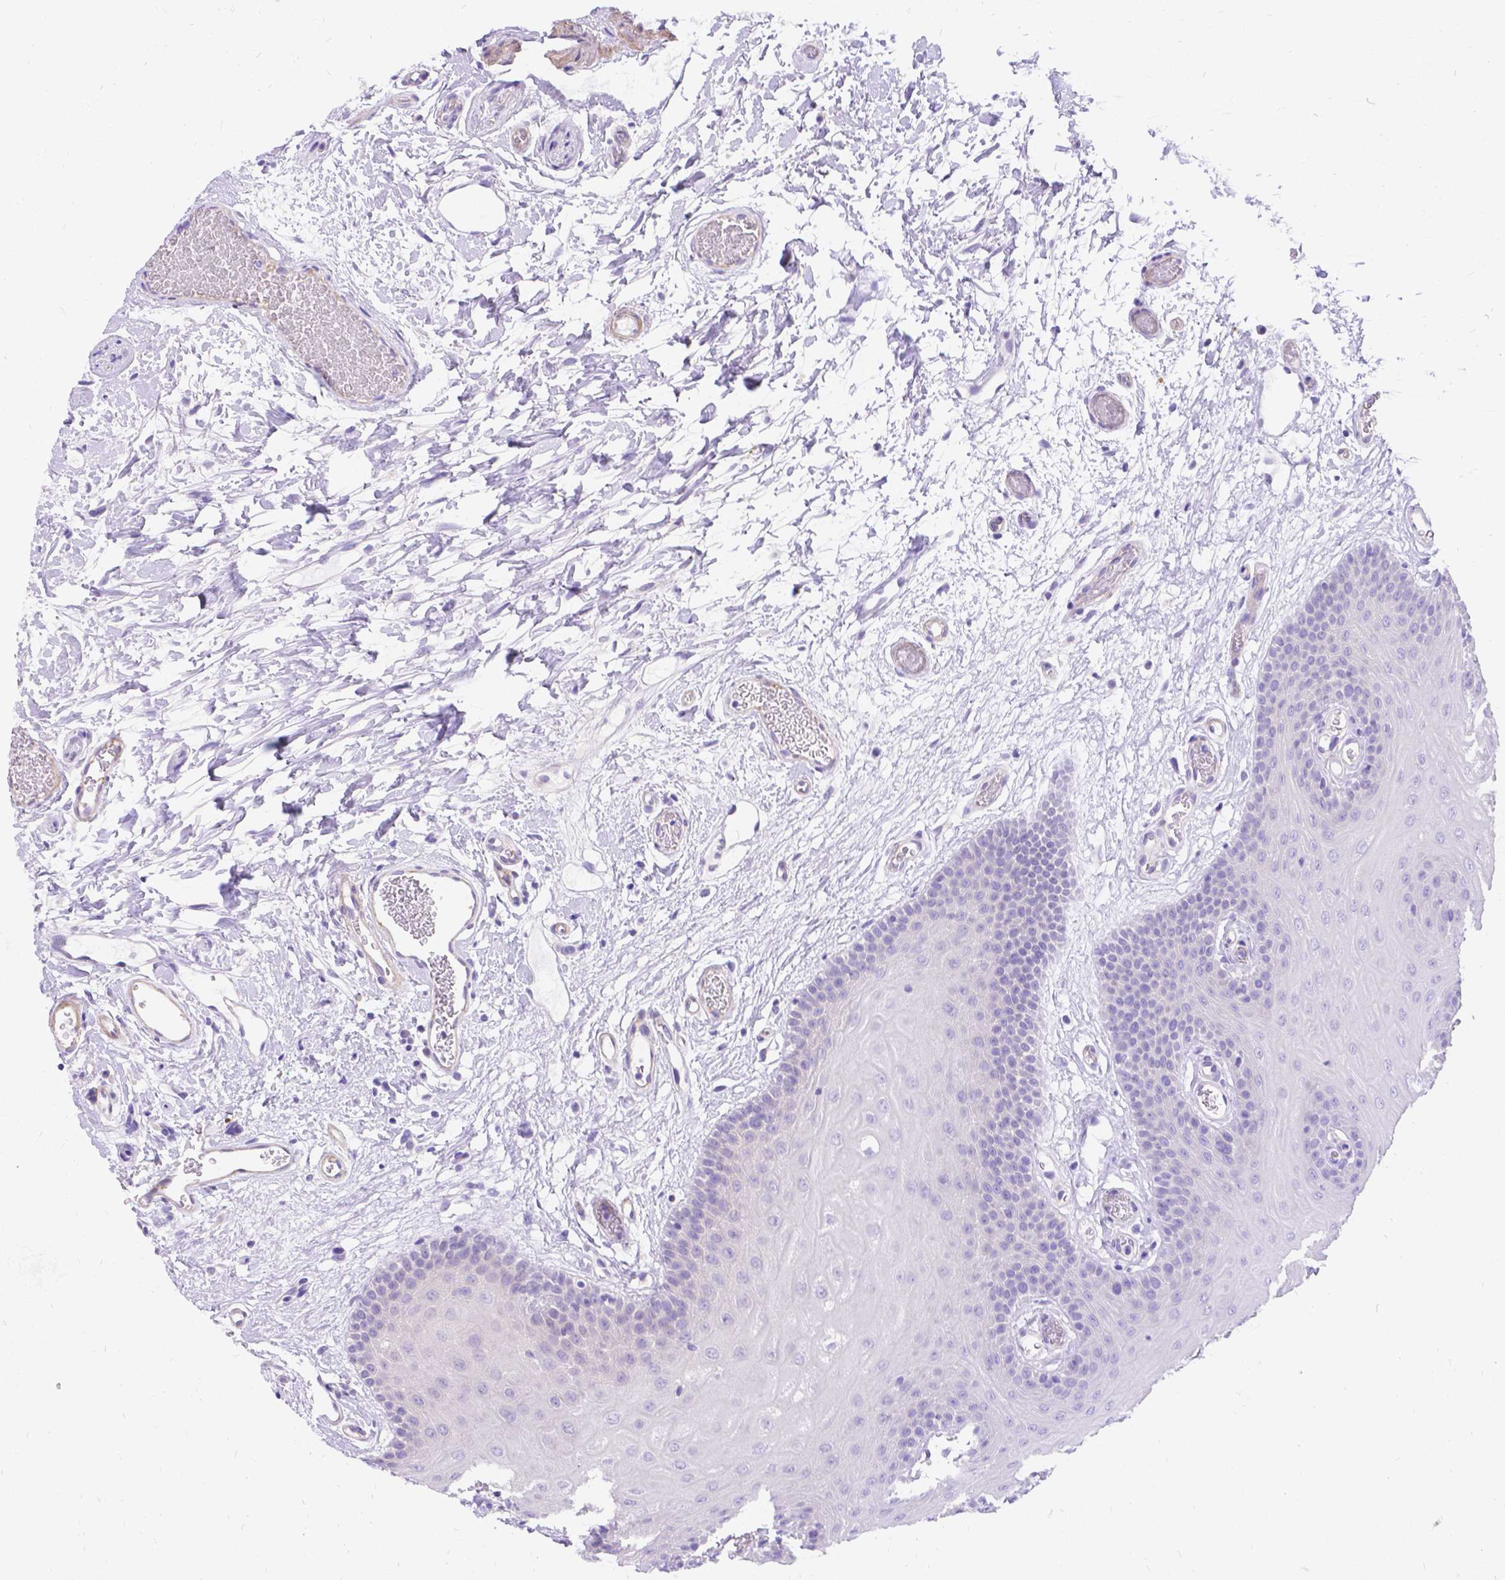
{"staining": {"intensity": "negative", "quantity": "none", "location": "none"}, "tissue": "oral mucosa", "cell_type": "Squamous epithelial cells", "image_type": "normal", "snomed": [{"axis": "morphology", "description": "Normal tissue, NOS"}, {"axis": "morphology", "description": "Squamous cell carcinoma, NOS"}, {"axis": "topography", "description": "Oral tissue"}, {"axis": "topography", "description": "Head-Neck"}], "caption": "Photomicrograph shows no significant protein expression in squamous epithelial cells of normal oral mucosa.", "gene": "PALS1", "patient": {"sex": "male", "age": 78}}